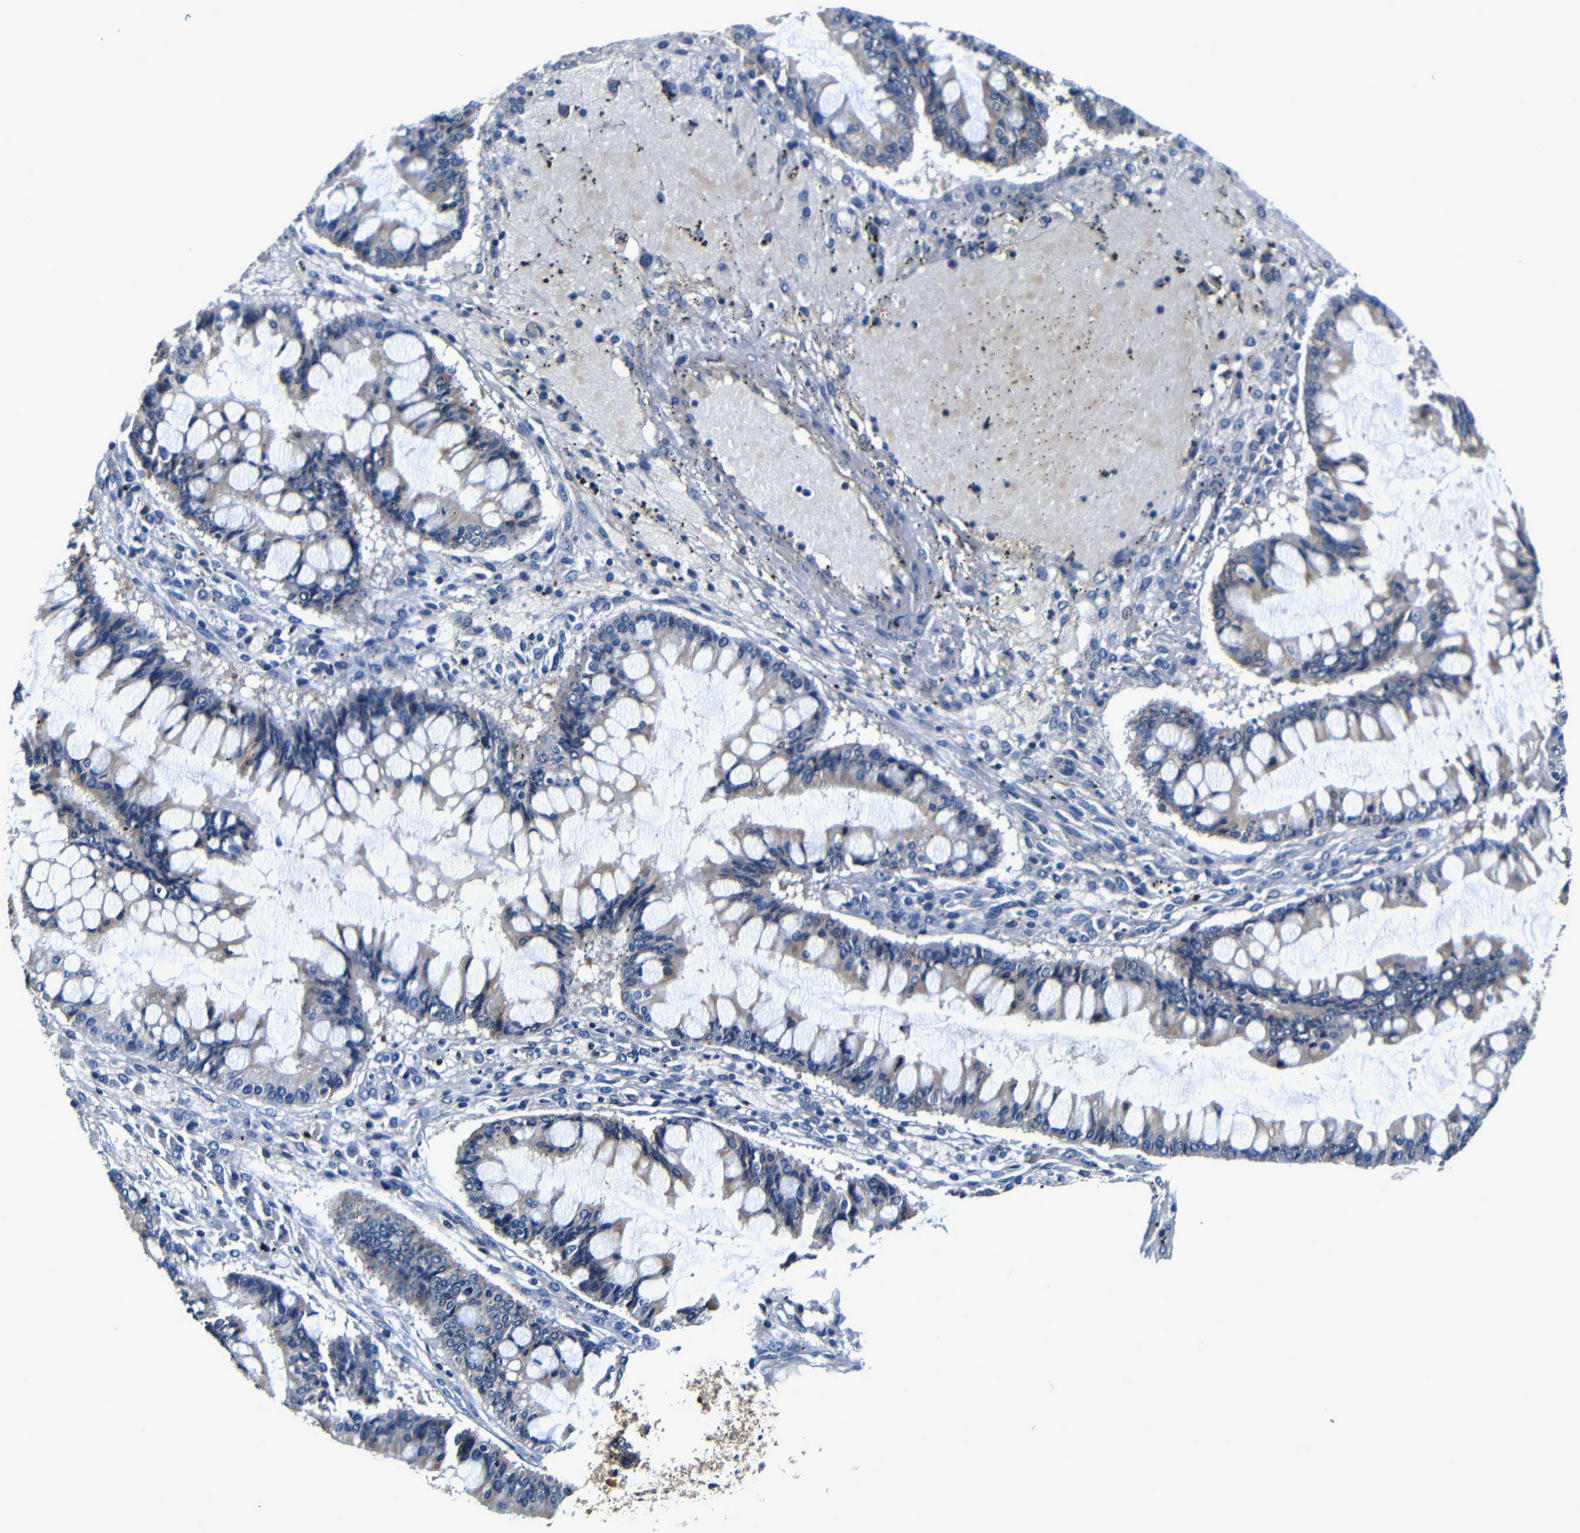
{"staining": {"intensity": "moderate", "quantity": "25%-75%", "location": "cytoplasmic/membranous"}, "tissue": "ovarian cancer", "cell_type": "Tumor cells", "image_type": "cancer", "snomed": [{"axis": "morphology", "description": "Cystadenocarcinoma, mucinous, NOS"}, {"axis": "topography", "description": "Ovary"}], "caption": "Tumor cells exhibit medium levels of moderate cytoplasmic/membranous staining in approximately 25%-75% of cells in human ovarian mucinous cystadenocarcinoma.", "gene": "MTX1", "patient": {"sex": "female", "age": 73}}